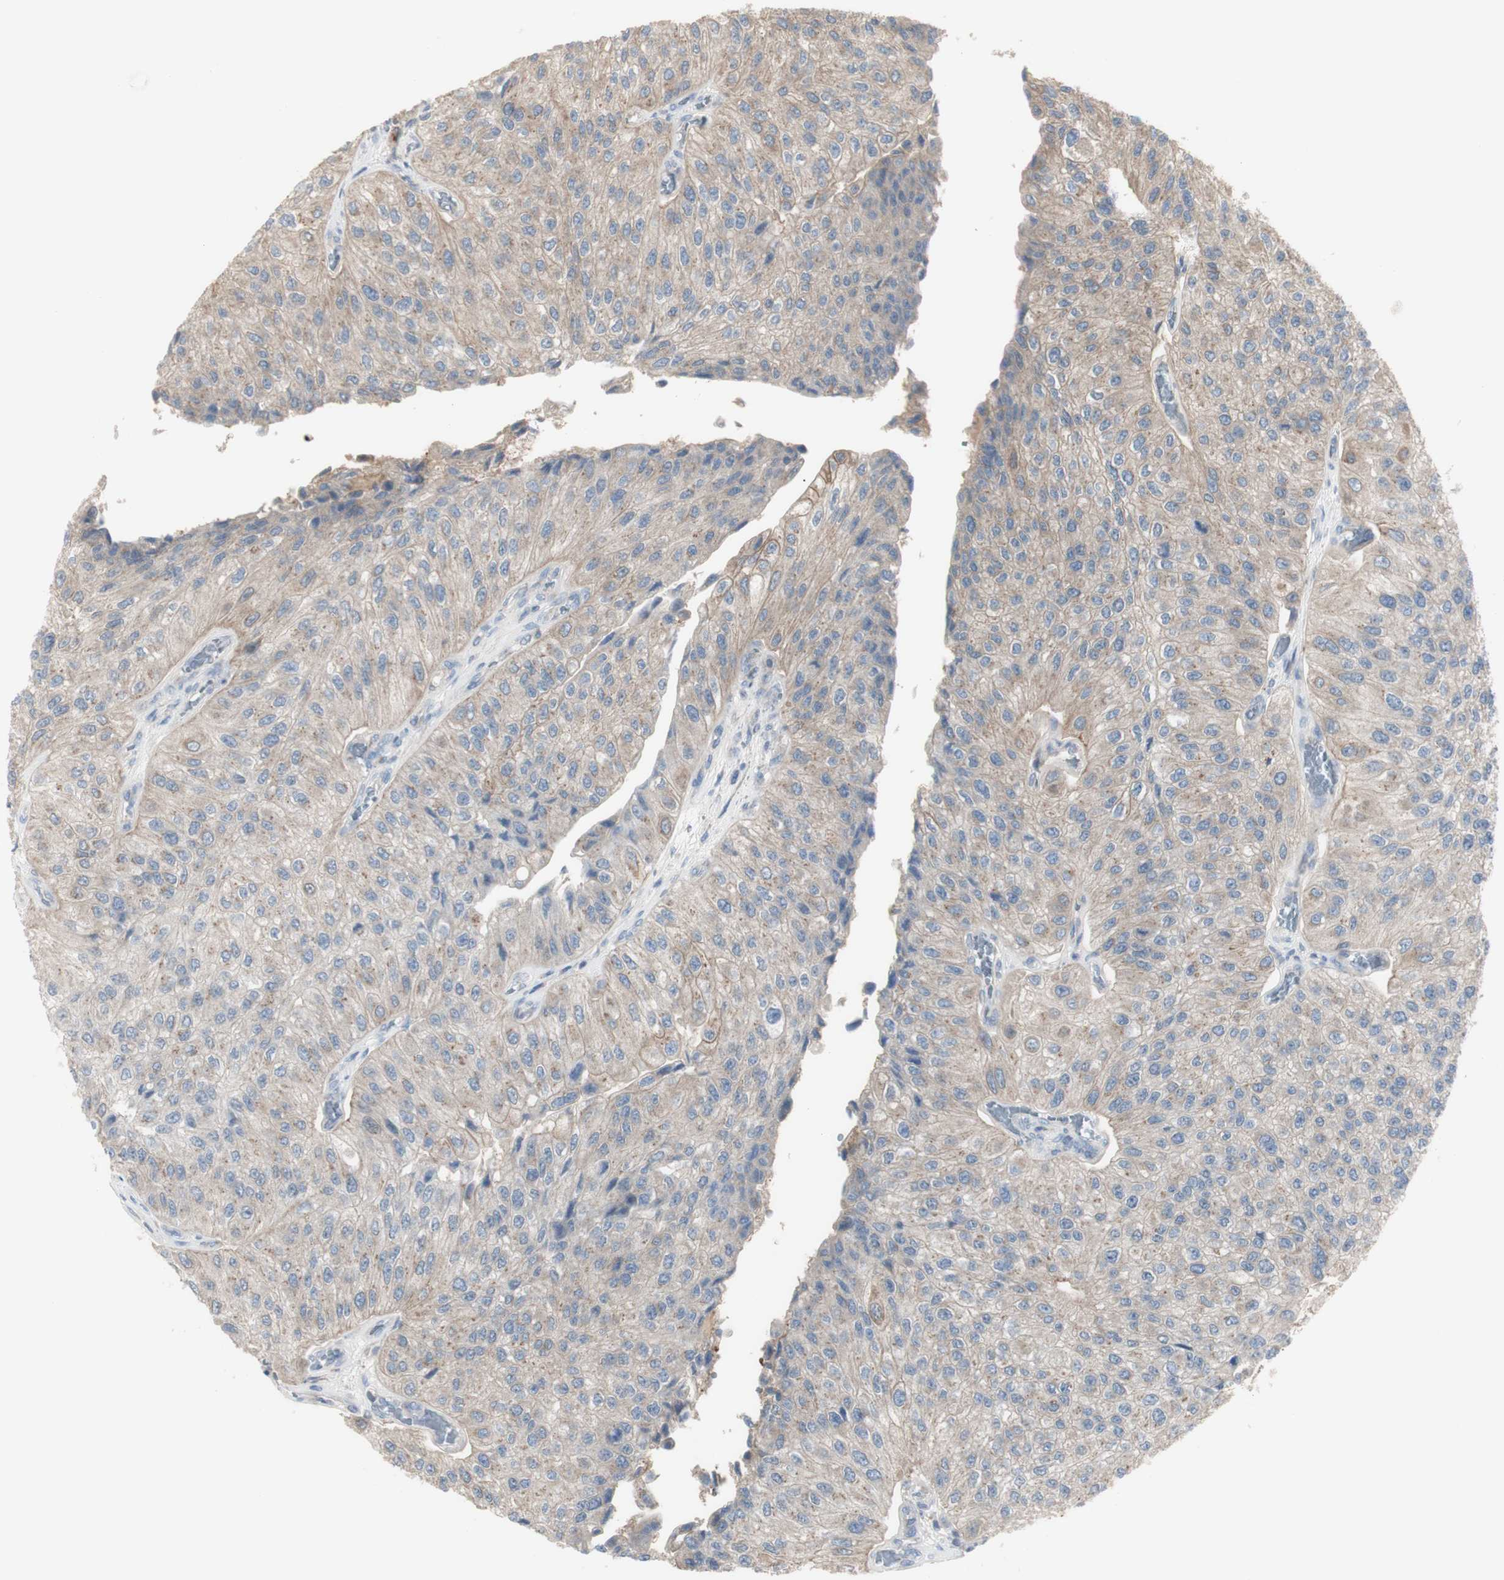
{"staining": {"intensity": "weak", "quantity": "<25%", "location": "cytoplasmic/membranous"}, "tissue": "urothelial cancer", "cell_type": "Tumor cells", "image_type": "cancer", "snomed": [{"axis": "morphology", "description": "Urothelial carcinoma, High grade"}, {"axis": "topography", "description": "Kidney"}, {"axis": "topography", "description": "Urinary bladder"}], "caption": "Image shows no significant protein positivity in tumor cells of urothelial cancer. Brightfield microscopy of IHC stained with DAB (3,3'-diaminobenzidine) (brown) and hematoxylin (blue), captured at high magnification.", "gene": "C3orf52", "patient": {"sex": "male", "age": 77}}